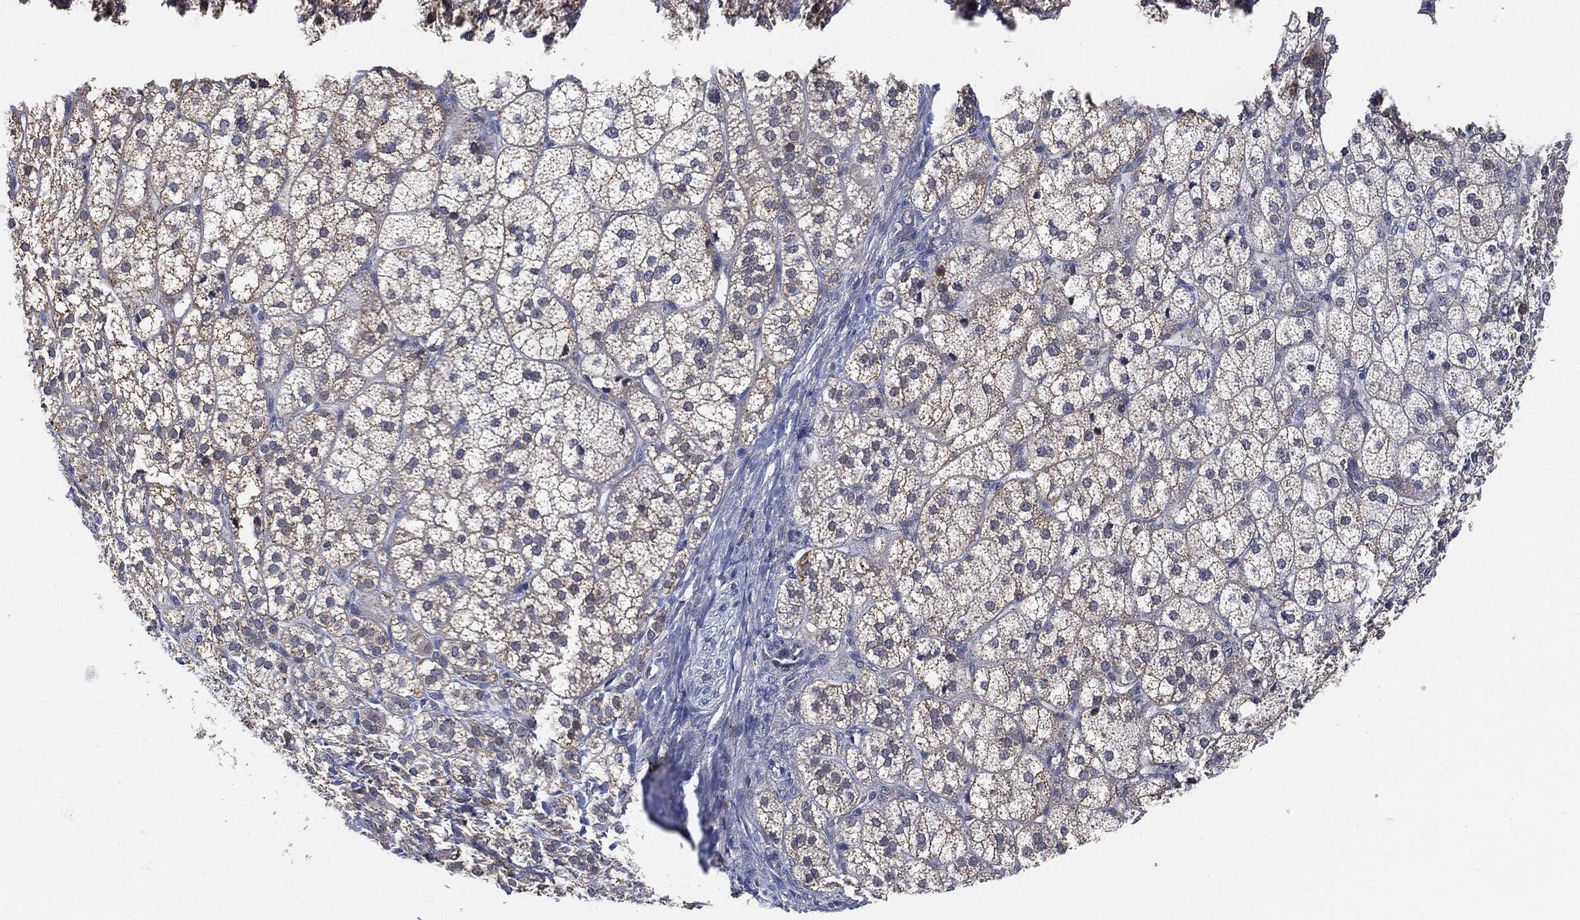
{"staining": {"intensity": "moderate", "quantity": "<25%", "location": "cytoplasmic/membranous"}, "tissue": "adrenal gland", "cell_type": "Glandular cells", "image_type": "normal", "snomed": [{"axis": "morphology", "description": "Normal tissue, NOS"}, {"axis": "topography", "description": "Adrenal gland"}], "caption": "IHC photomicrograph of normal adrenal gland stained for a protein (brown), which demonstrates low levels of moderate cytoplasmic/membranous staining in approximately <25% of glandular cells.", "gene": "VSIG4", "patient": {"sex": "female", "age": 60}}